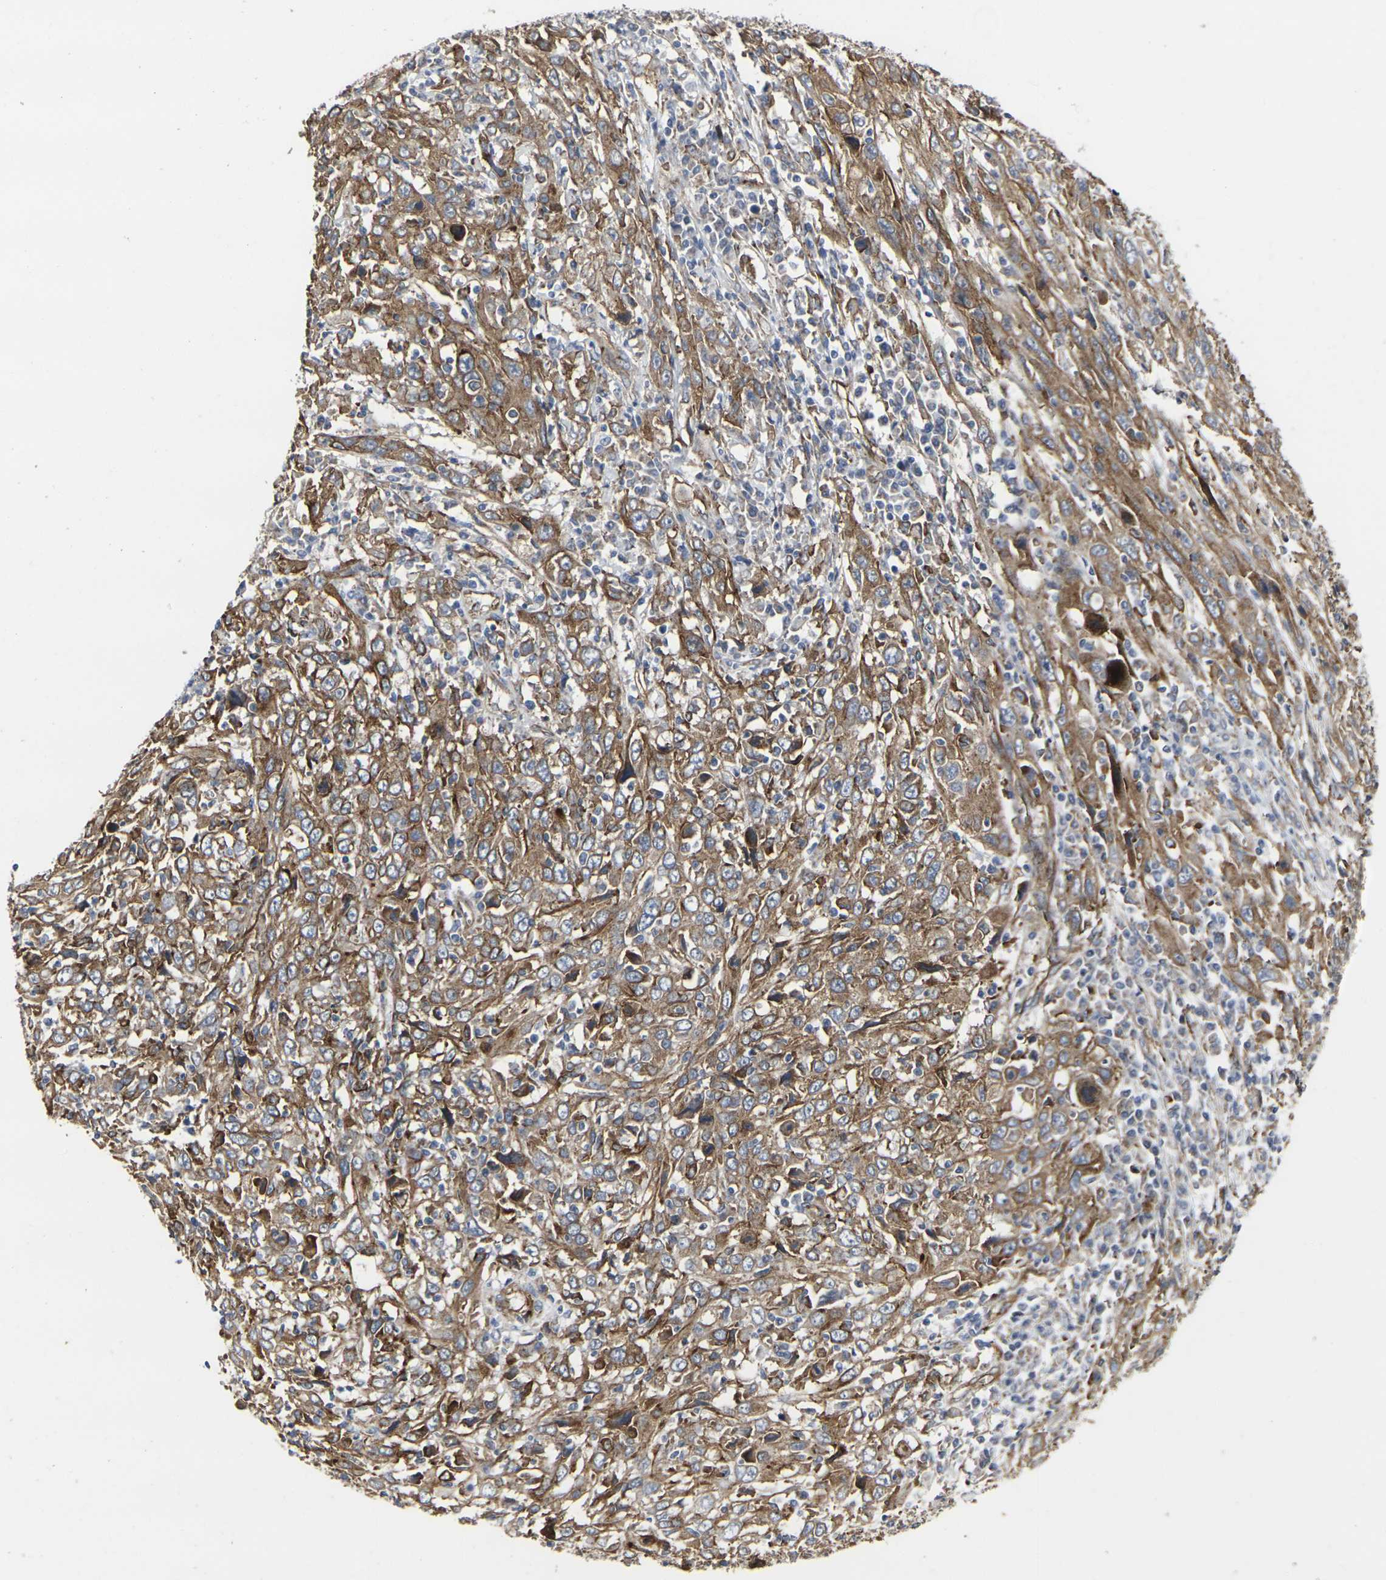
{"staining": {"intensity": "moderate", "quantity": ">75%", "location": "cytoplasmic/membranous"}, "tissue": "cervical cancer", "cell_type": "Tumor cells", "image_type": "cancer", "snomed": [{"axis": "morphology", "description": "Squamous cell carcinoma, NOS"}, {"axis": "topography", "description": "Cervix"}], "caption": "This is a photomicrograph of IHC staining of cervical cancer, which shows moderate expression in the cytoplasmic/membranous of tumor cells.", "gene": "MYOF", "patient": {"sex": "female", "age": 46}}